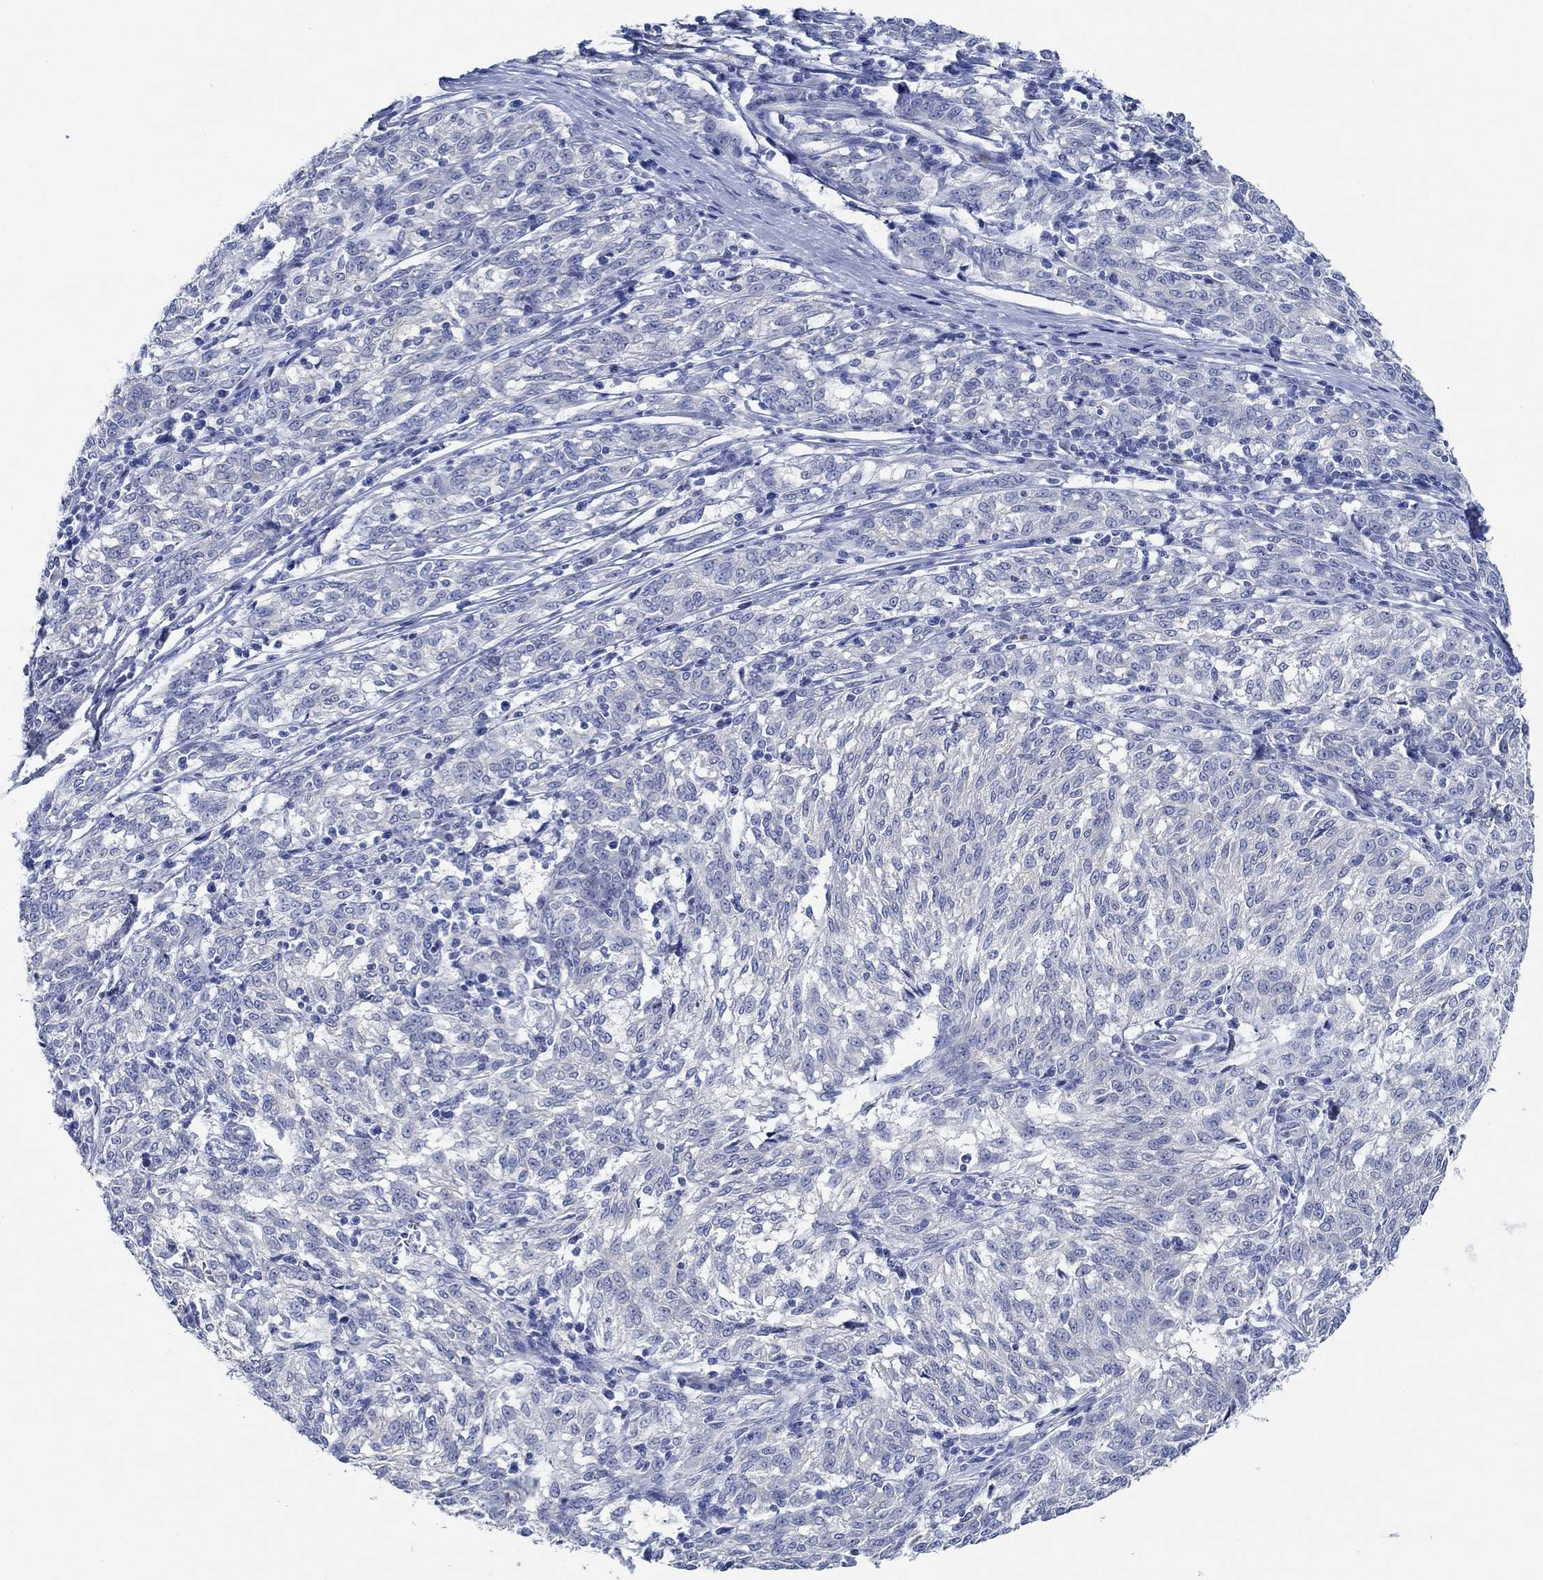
{"staining": {"intensity": "negative", "quantity": "none", "location": "none"}, "tissue": "melanoma", "cell_type": "Tumor cells", "image_type": "cancer", "snomed": [{"axis": "morphology", "description": "Malignant melanoma, NOS"}, {"axis": "topography", "description": "Skin"}], "caption": "DAB (3,3'-diaminobenzidine) immunohistochemical staining of human melanoma displays no significant positivity in tumor cells.", "gene": "ZNF671", "patient": {"sex": "female", "age": 72}}